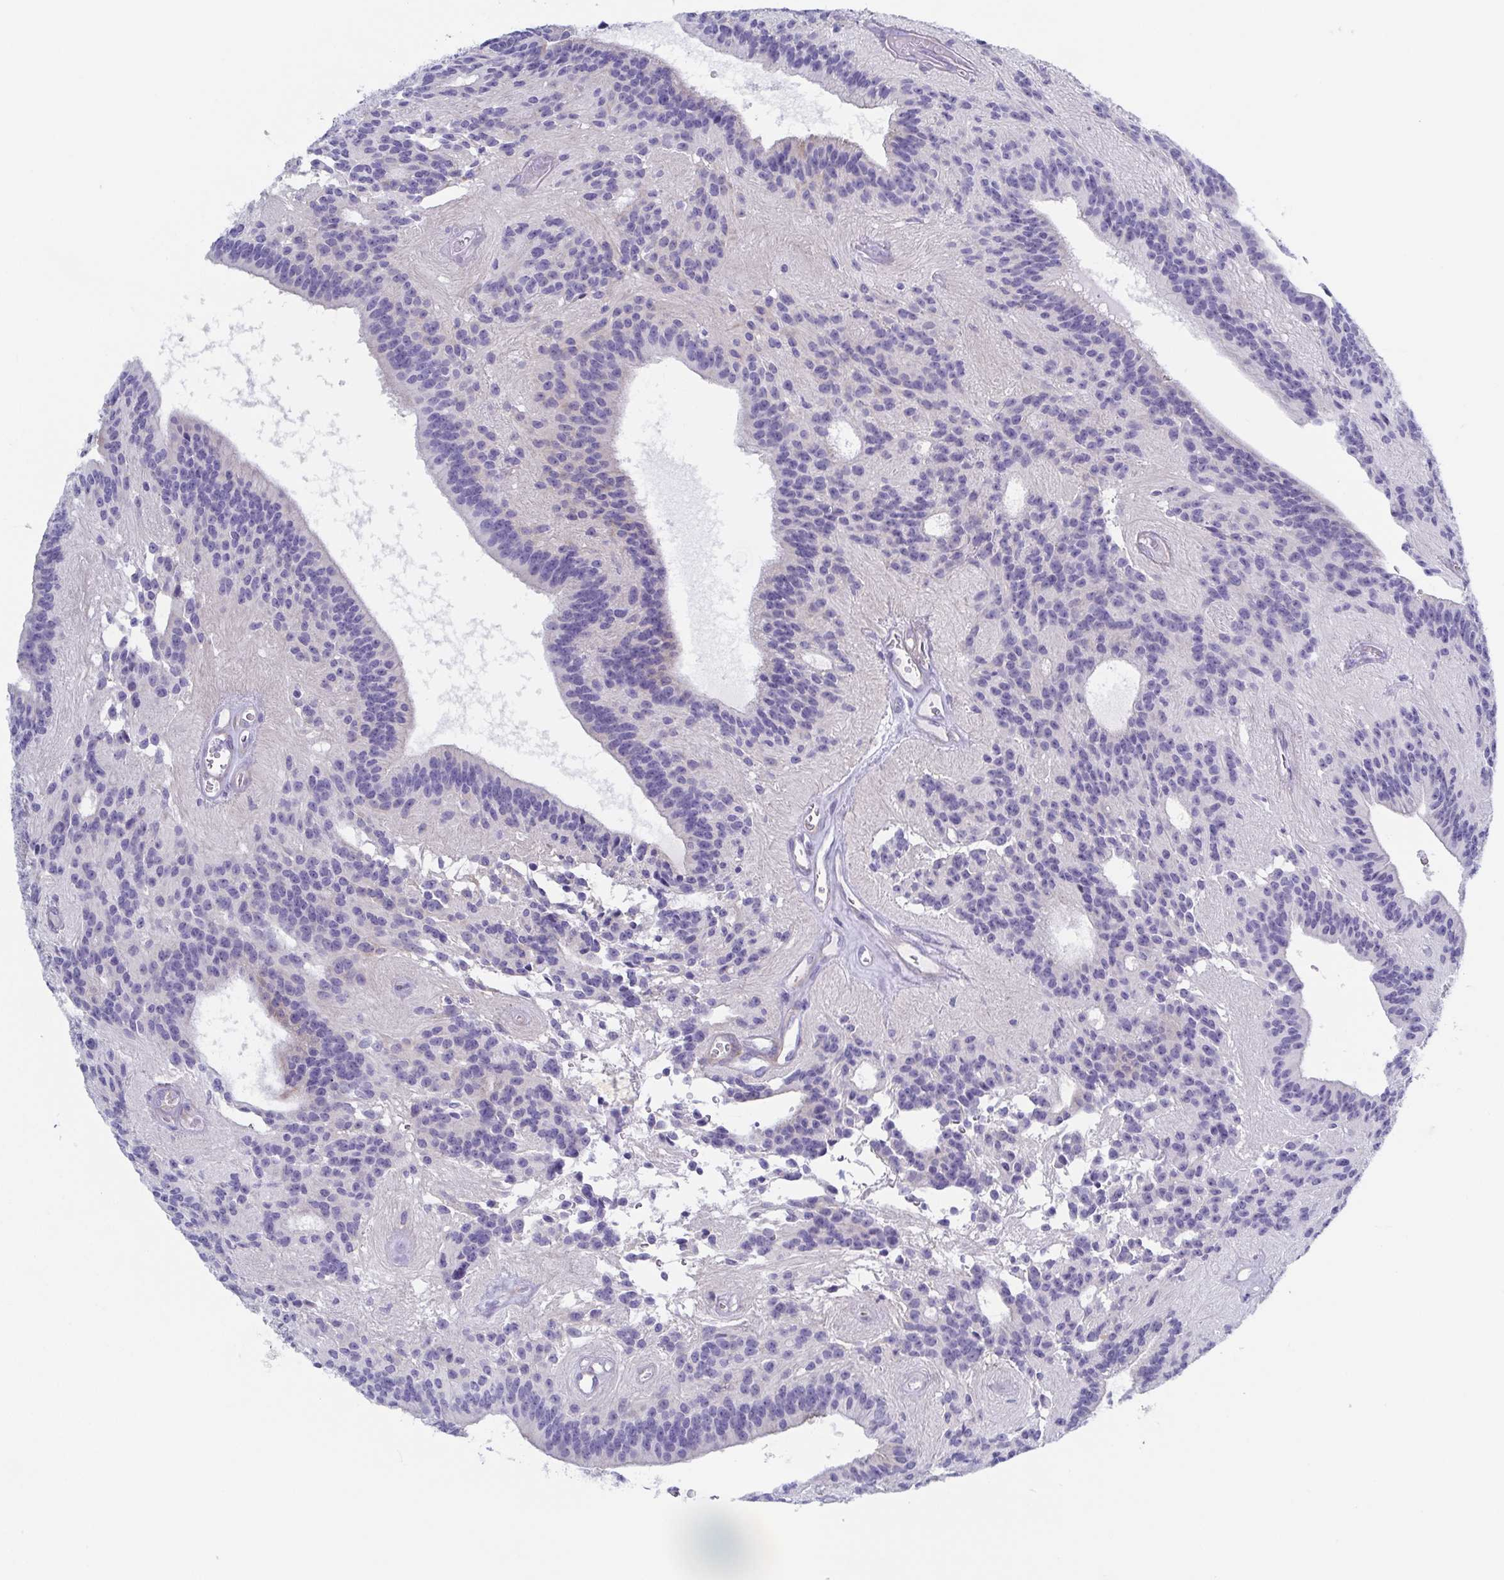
{"staining": {"intensity": "negative", "quantity": "none", "location": "none"}, "tissue": "glioma", "cell_type": "Tumor cells", "image_type": "cancer", "snomed": [{"axis": "morphology", "description": "Glioma, malignant, Low grade"}, {"axis": "topography", "description": "Brain"}], "caption": "Immunohistochemistry micrograph of human glioma stained for a protein (brown), which reveals no expression in tumor cells.", "gene": "DYNC1I1", "patient": {"sex": "male", "age": 31}}